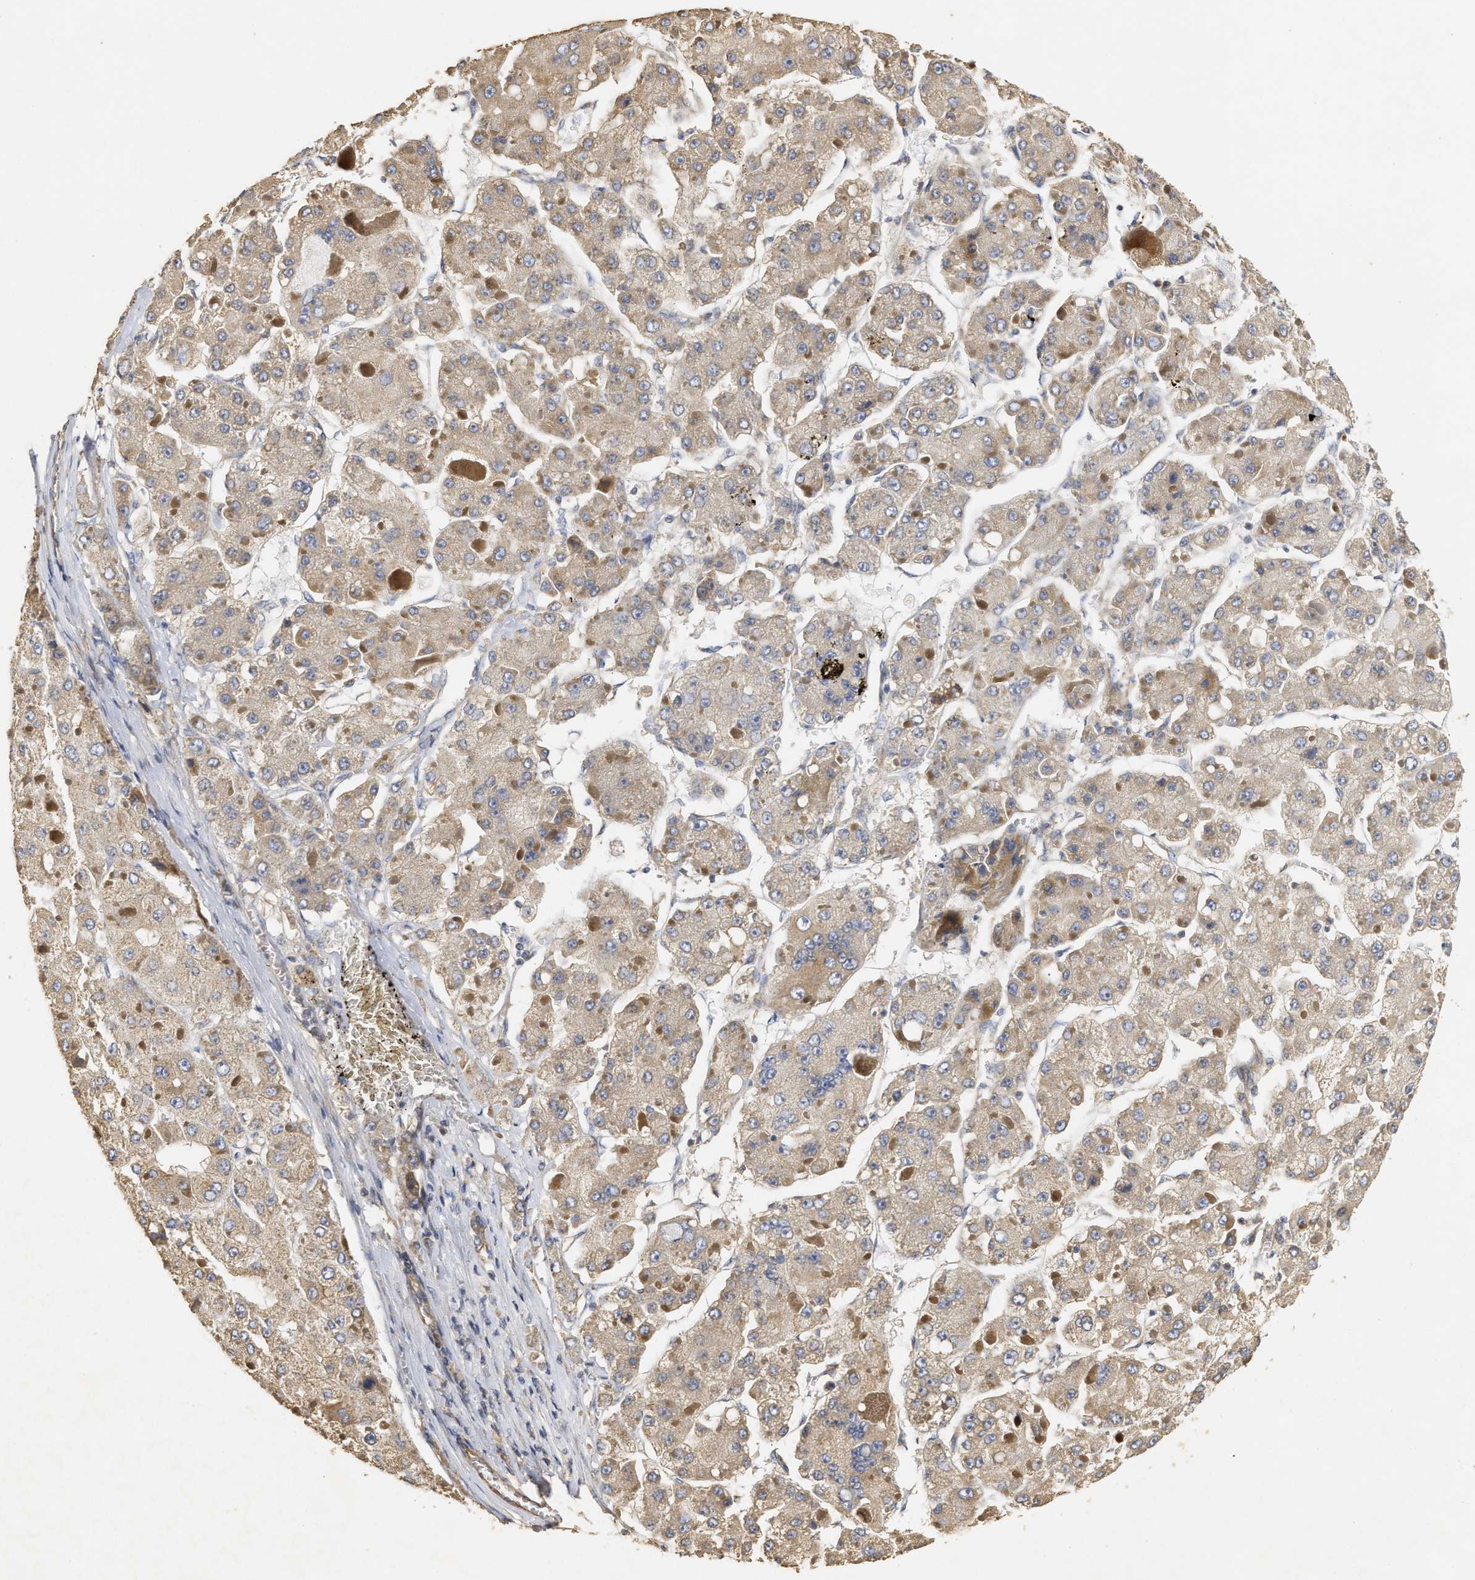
{"staining": {"intensity": "weak", "quantity": ">75%", "location": "cytoplasmic/membranous"}, "tissue": "liver cancer", "cell_type": "Tumor cells", "image_type": "cancer", "snomed": [{"axis": "morphology", "description": "Carcinoma, Hepatocellular, NOS"}, {"axis": "topography", "description": "Liver"}], "caption": "A brown stain shows weak cytoplasmic/membranous expression of a protein in liver cancer tumor cells. The staining is performed using DAB (3,3'-diaminobenzidine) brown chromogen to label protein expression. The nuclei are counter-stained blue using hematoxylin.", "gene": "NAV1", "patient": {"sex": "female", "age": 73}}